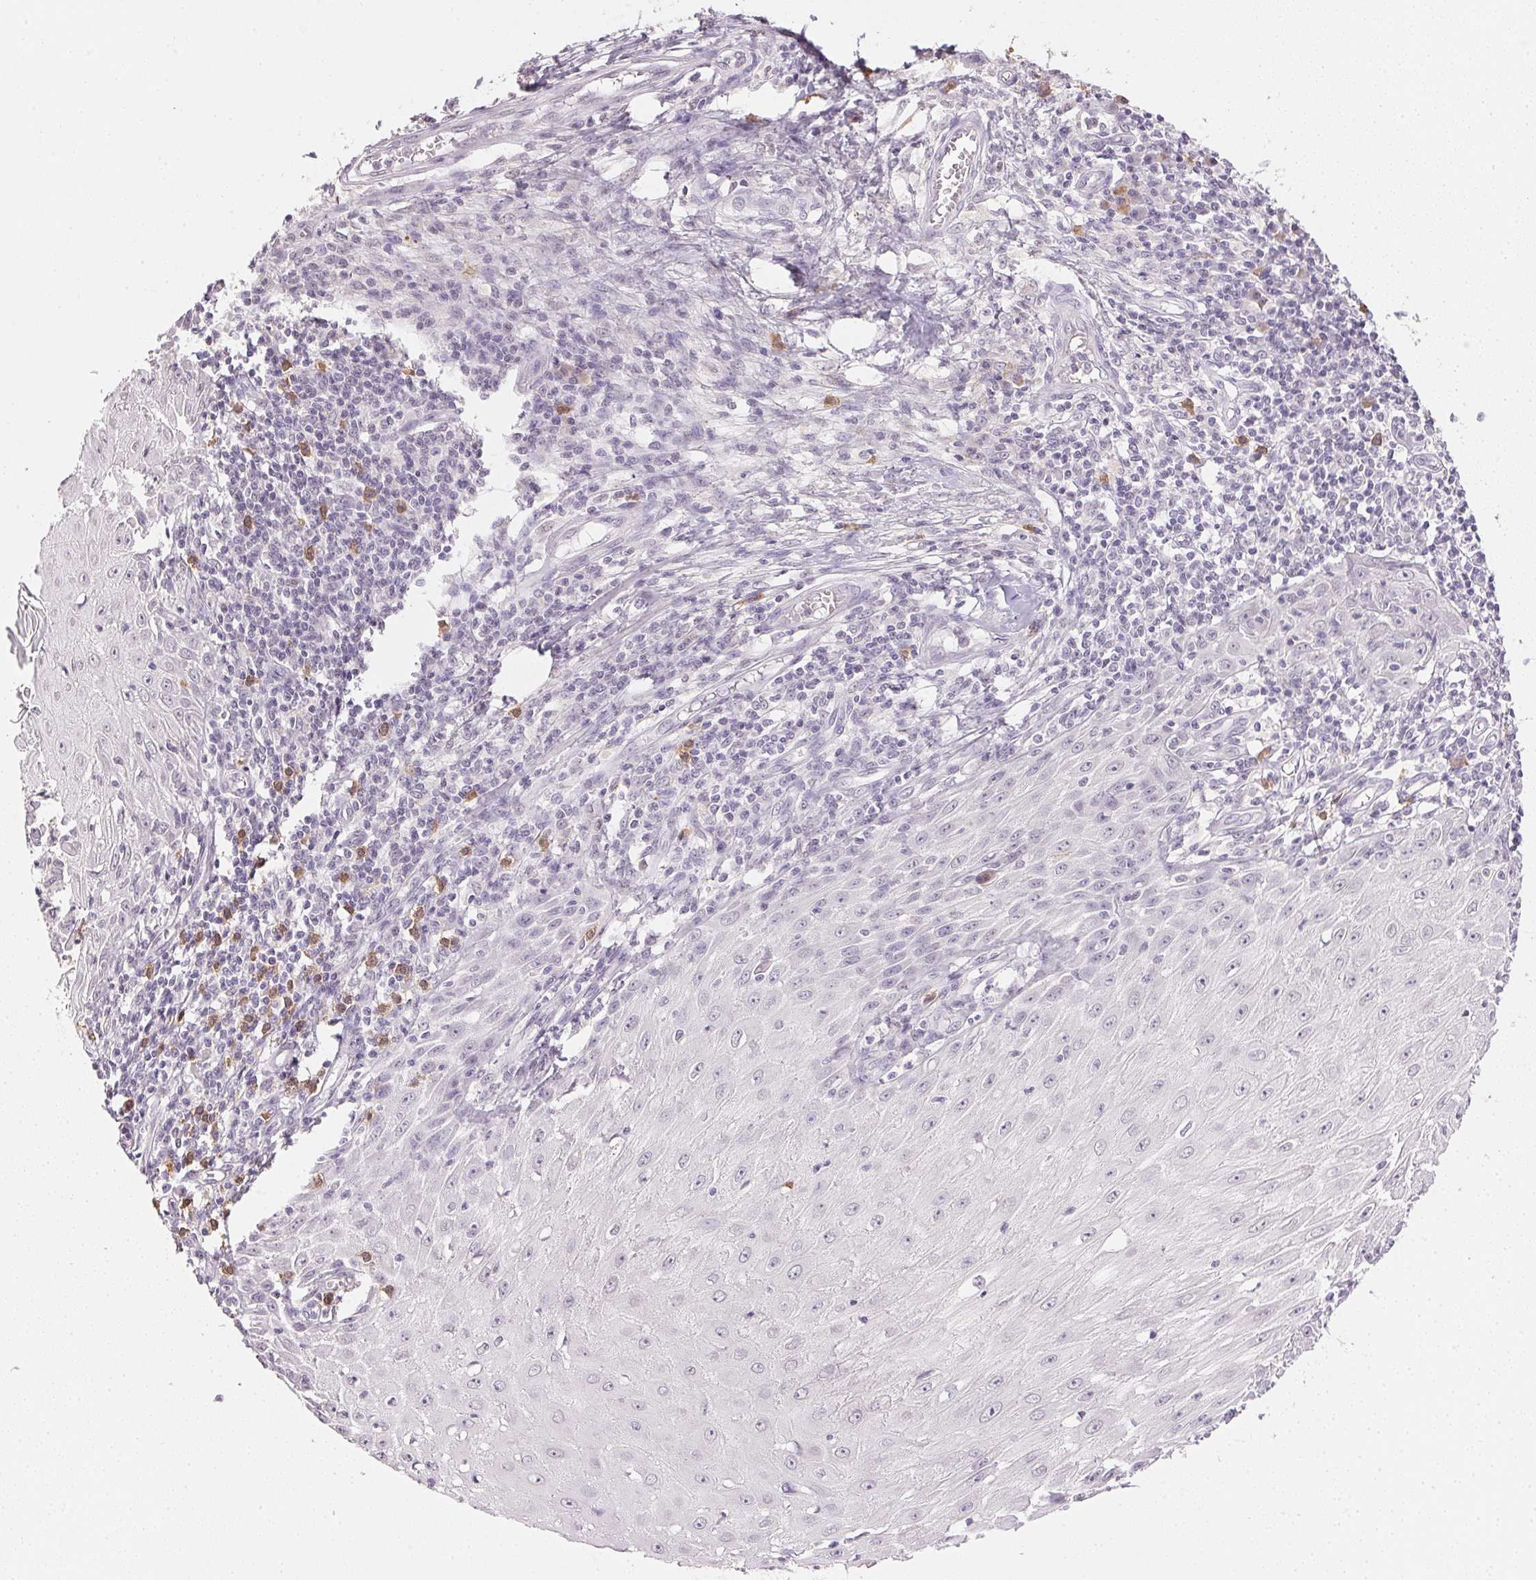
{"staining": {"intensity": "negative", "quantity": "none", "location": "none"}, "tissue": "skin cancer", "cell_type": "Tumor cells", "image_type": "cancer", "snomed": [{"axis": "morphology", "description": "Squamous cell carcinoma, NOS"}, {"axis": "topography", "description": "Skin"}], "caption": "A histopathology image of skin cancer stained for a protein reveals no brown staining in tumor cells.", "gene": "FNDC4", "patient": {"sex": "female", "age": 73}}